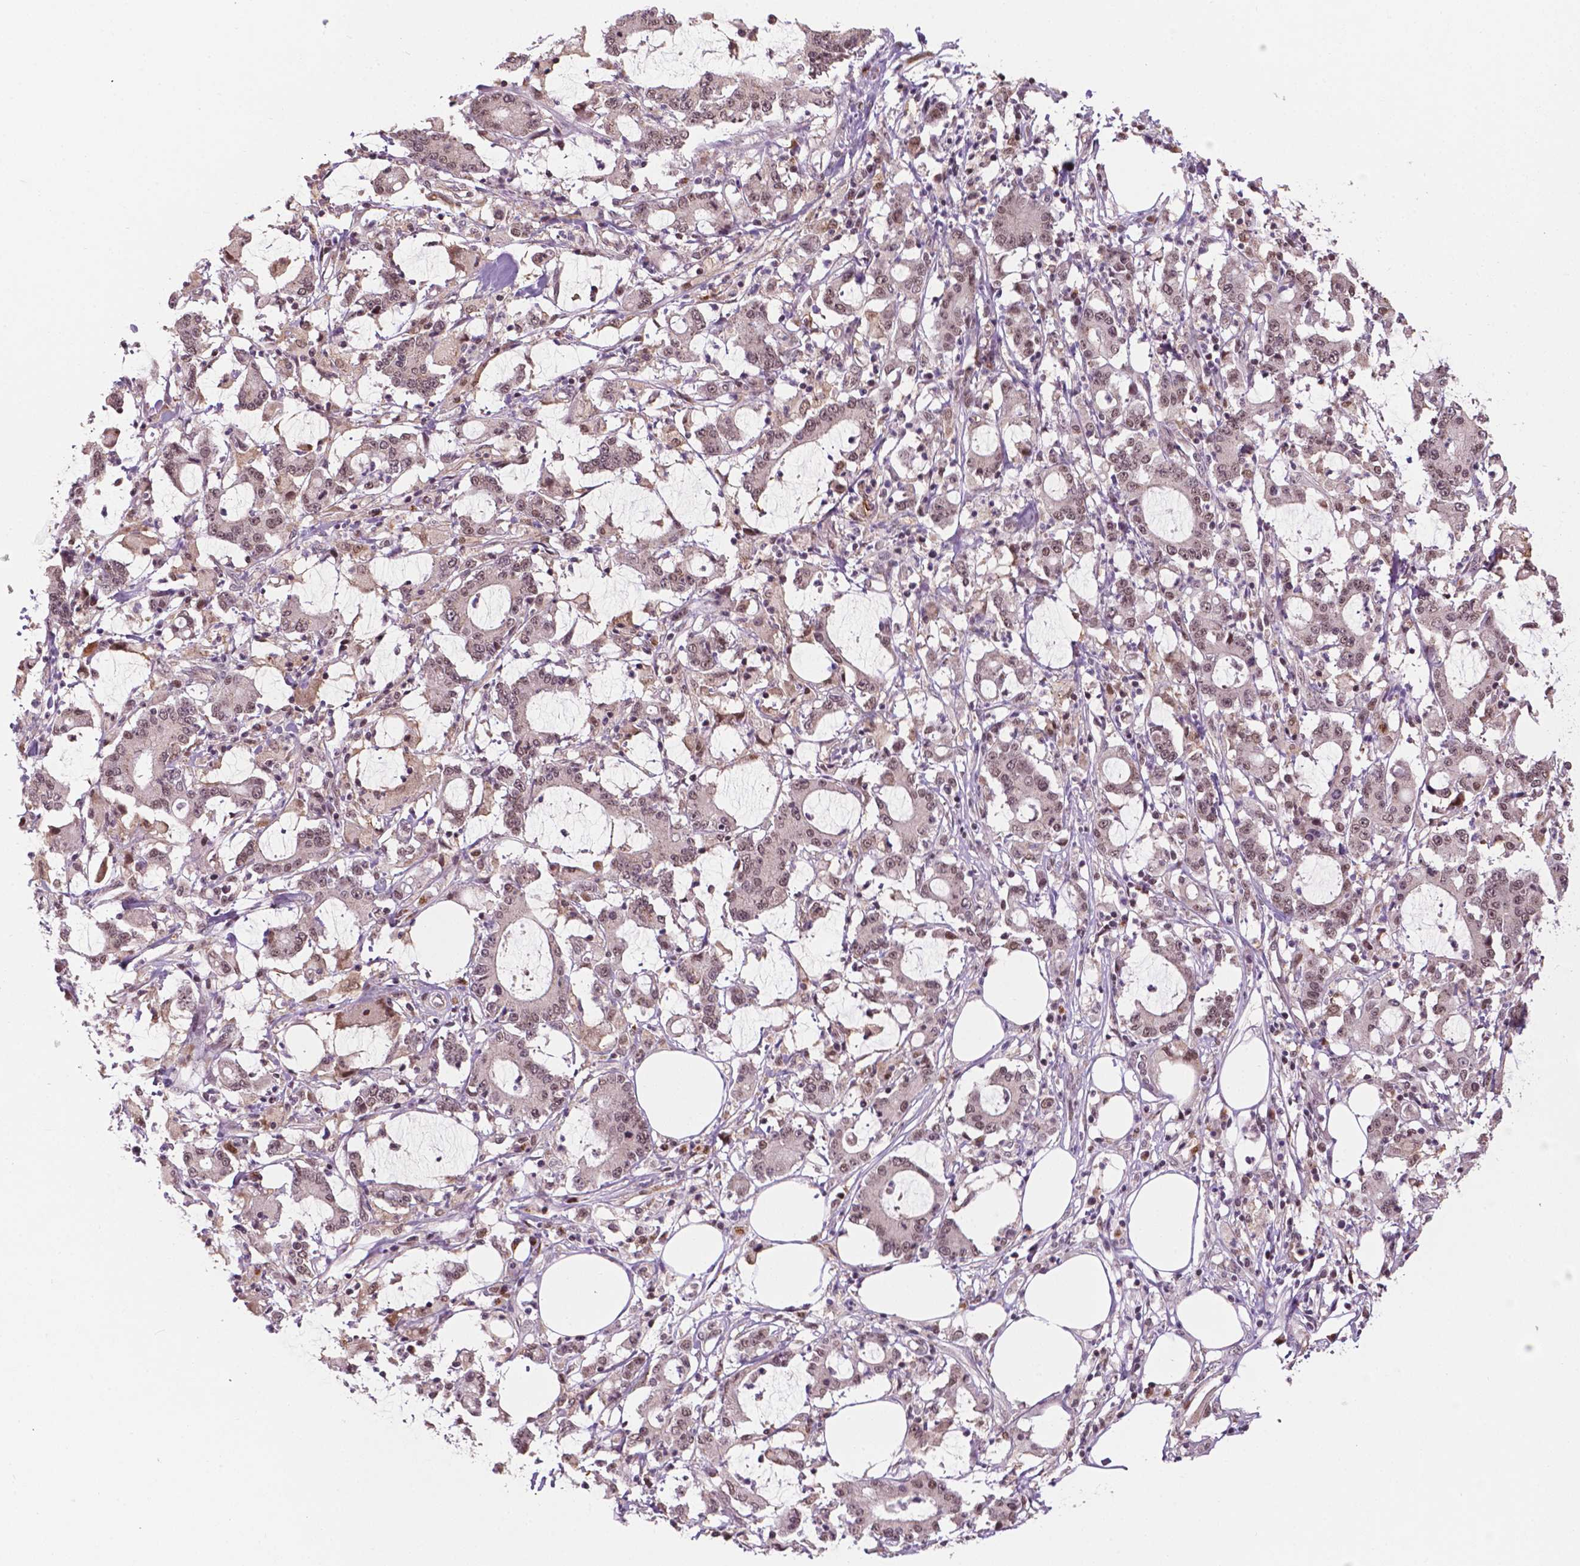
{"staining": {"intensity": "weak", "quantity": ">75%", "location": "nuclear"}, "tissue": "stomach cancer", "cell_type": "Tumor cells", "image_type": "cancer", "snomed": [{"axis": "morphology", "description": "Adenocarcinoma, NOS"}, {"axis": "topography", "description": "Stomach, upper"}], "caption": "Protein staining exhibits weak nuclear positivity in approximately >75% of tumor cells in stomach cancer (adenocarcinoma). The staining was performed using DAB (3,3'-diaminobenzidine), with brown indicating positive protein expression. Nuclei are stained blue with hematoxylin.", "gene": "PER2", "patient": {"sex": "male", "age": 68}}